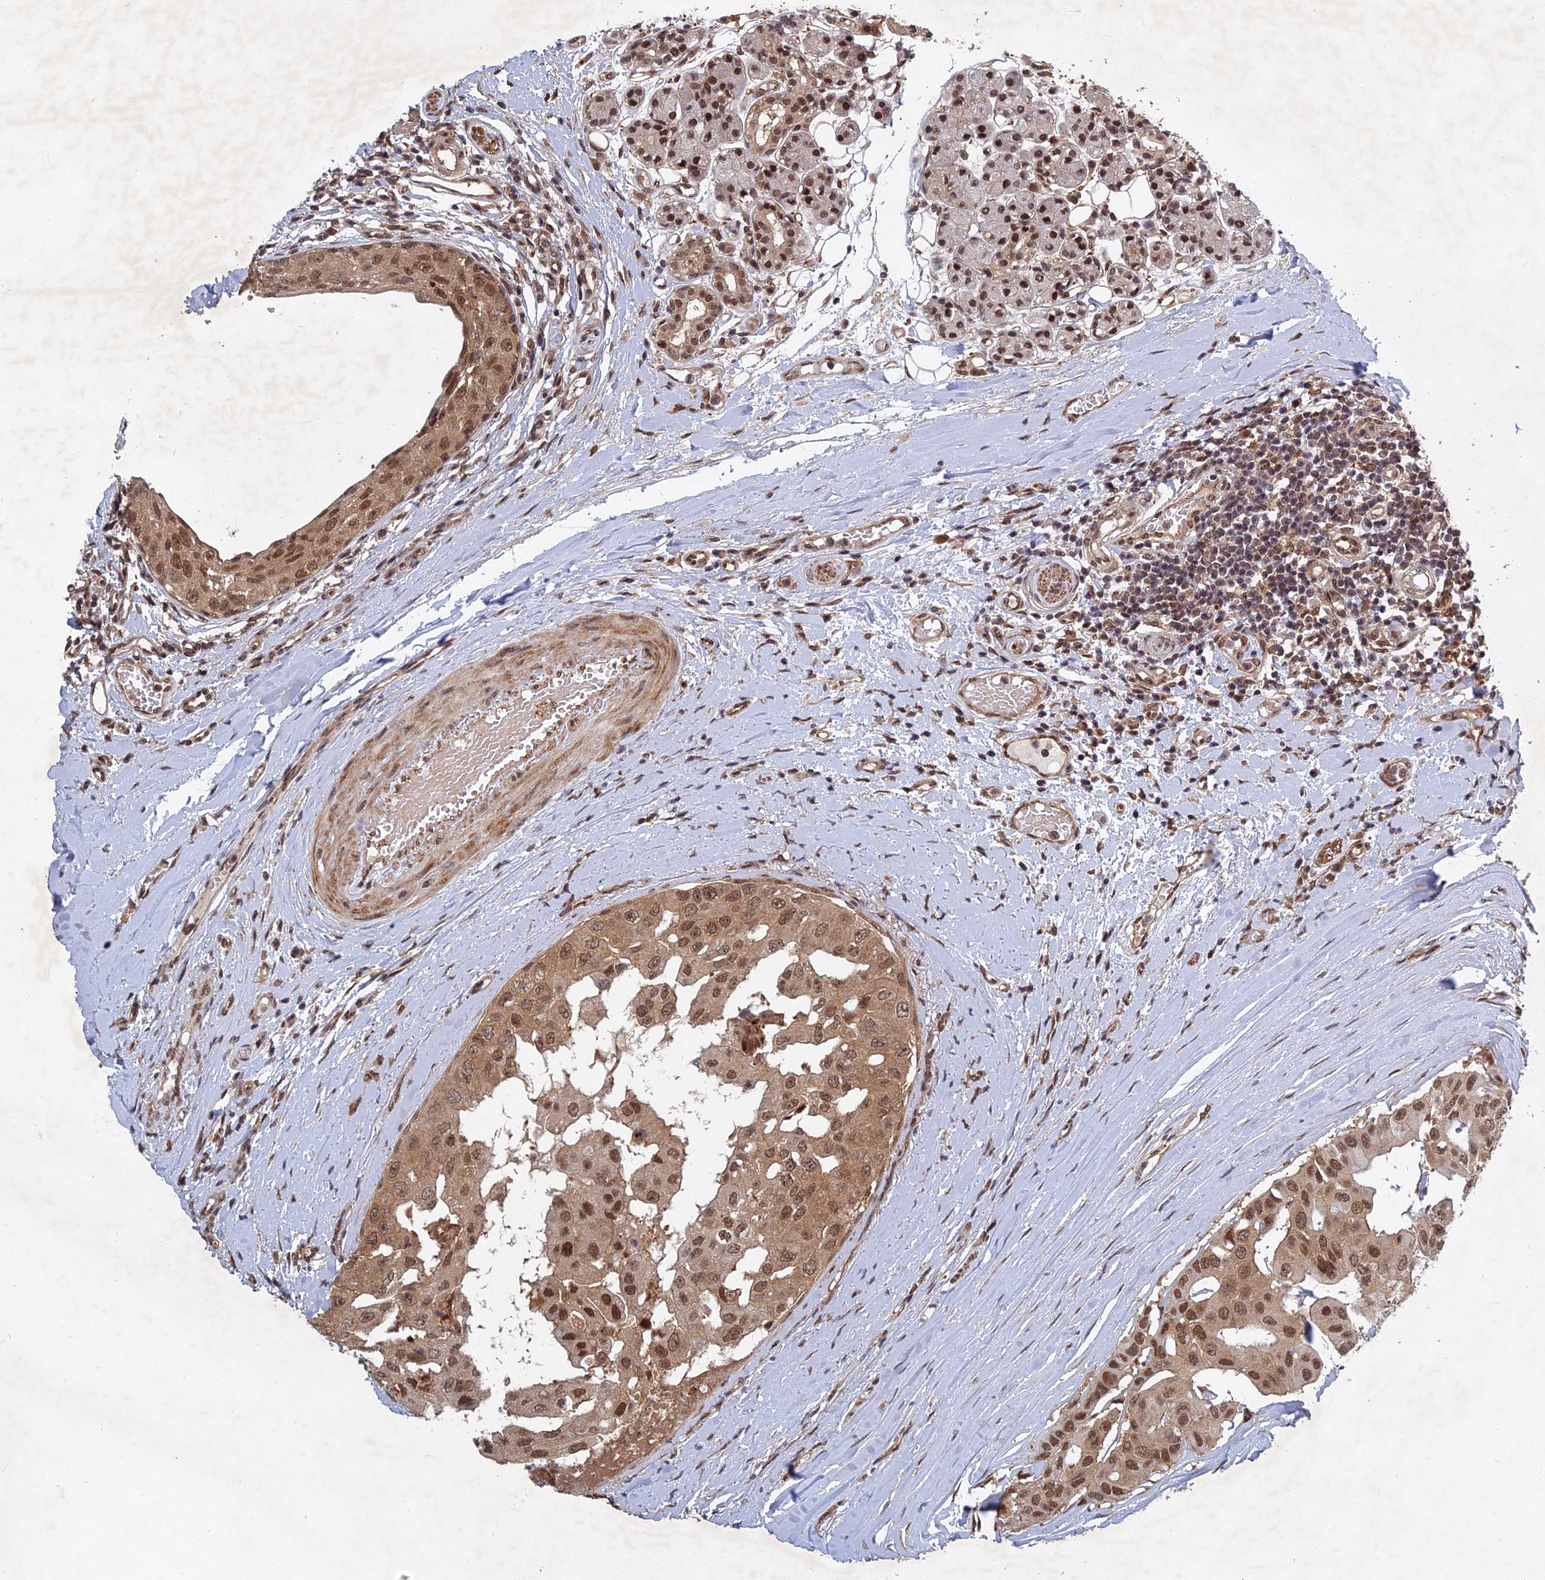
{"staining": {"intensity": "moderate", "quantity": ">75%", "location": "cytoplasmic/membranous,nuclear"}, "tissue": "head and neck cancer", "cell_type": "Tumor cells", "image_type": "cancer", "snomed": [{"axis": "morphology", "description": "Adenocarcinoma, NOS"}, {"axis": "morphology", "description": "Adenocarcinoma, metastatic, NOS"}, {"axis": "topography", "description": "Head-Neck"}], "caption": "IHC of head and neck metastatic adenocarcinoma shows medium levels of moderate cytoplasmic/membranous and nuclear expression in approximately >75% of tumor cells.", "gene": "FAM53C", "patient": {"sex": "male", "age": 75}}